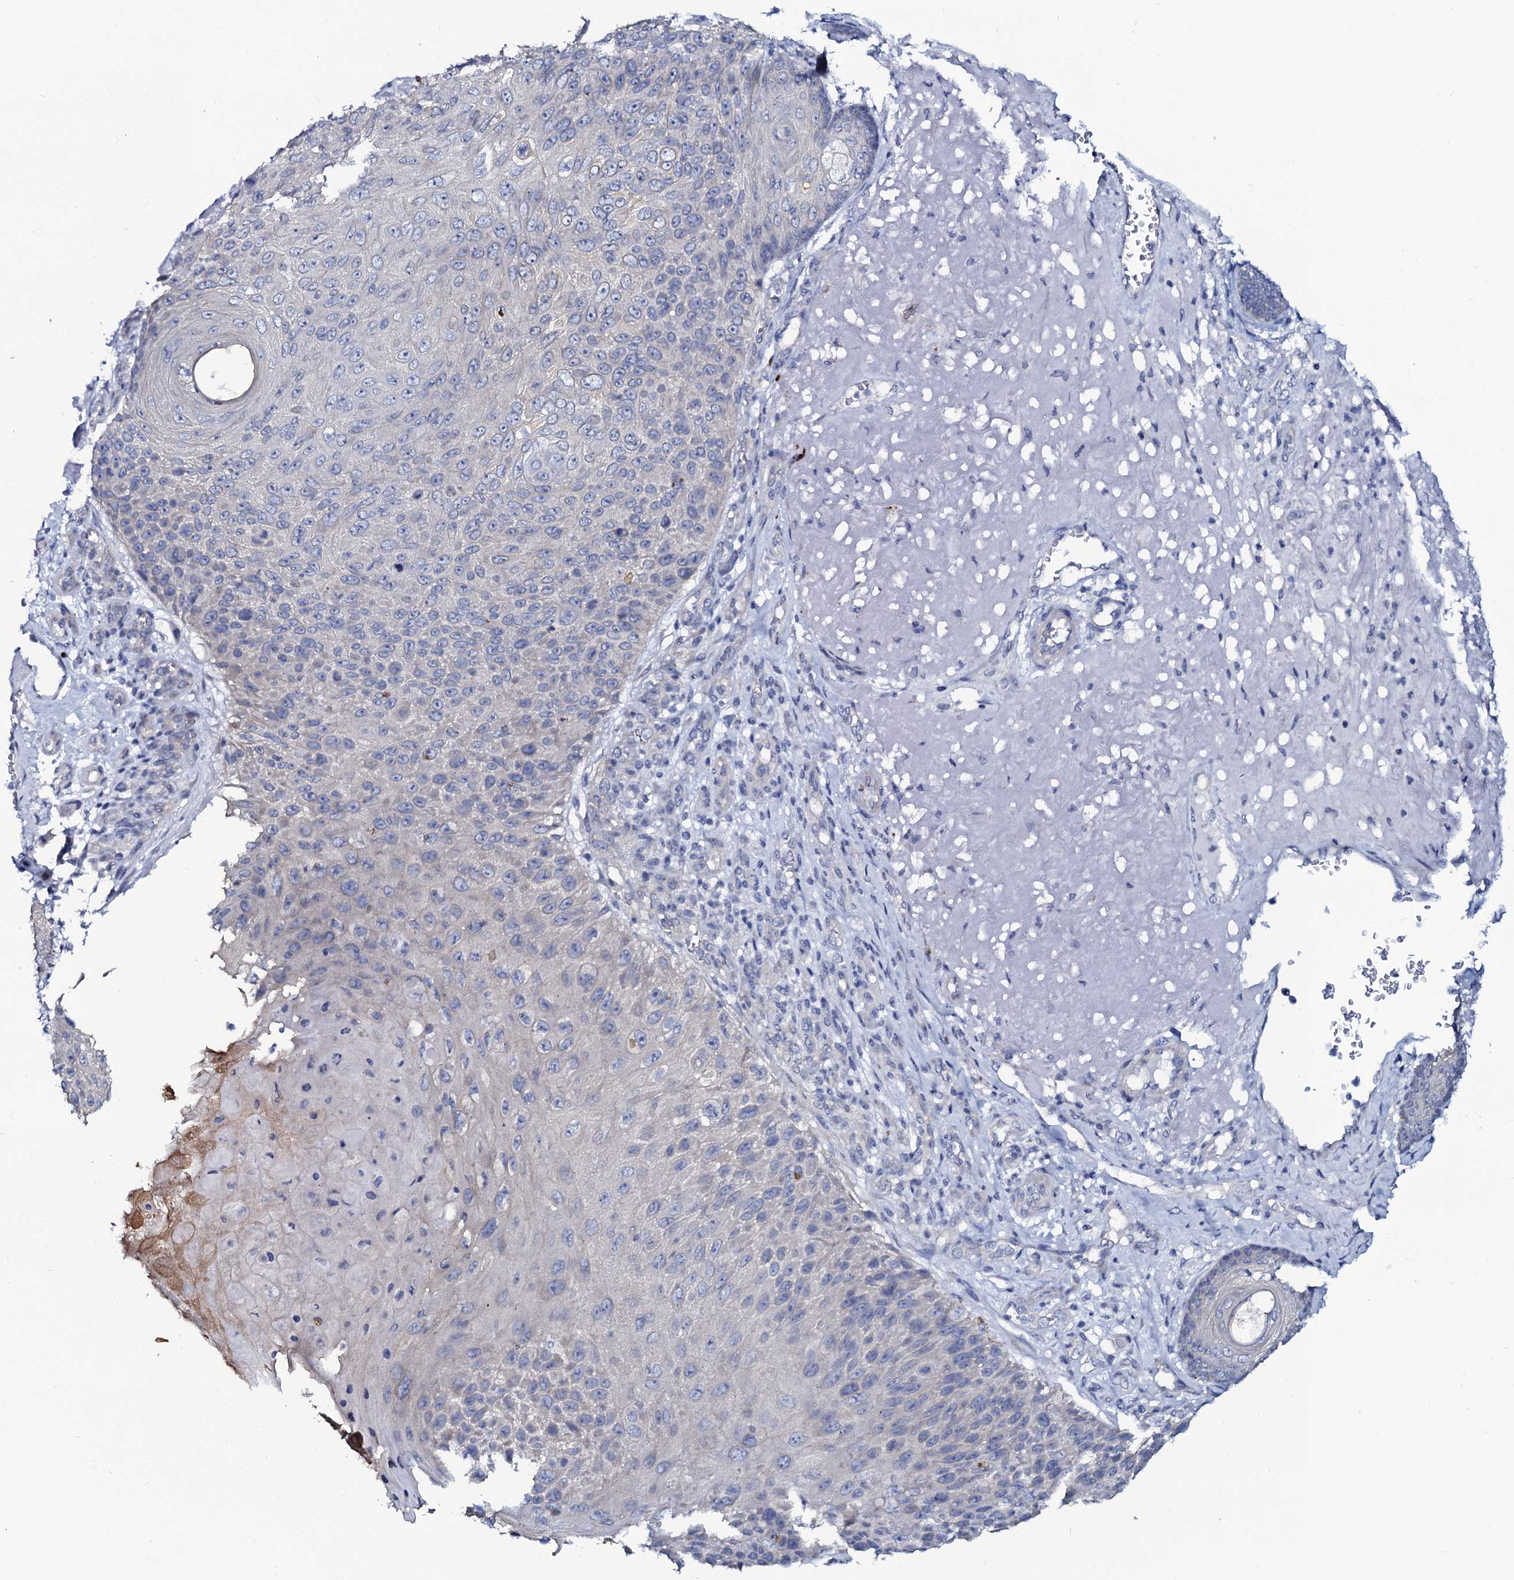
{"staining": {"intensity": "negative", "quantity": "none", "location": "none"}, "tissue": "skin cancer", "cell_type": "Tumor cells", "image_type": "cancer", "snomed": [{"axis": "morphology", "description": "Squamous cell carcinoma, NOS"}, {"axis": "topography", "description": "Skin"}], "caption": "Skin squamous cell carcinoma stained for a protein using immunohistochemistry exhibits no staining tumor cells.", "gene": "C10orf88", "patient": {"sex": "female", "age": 88}}